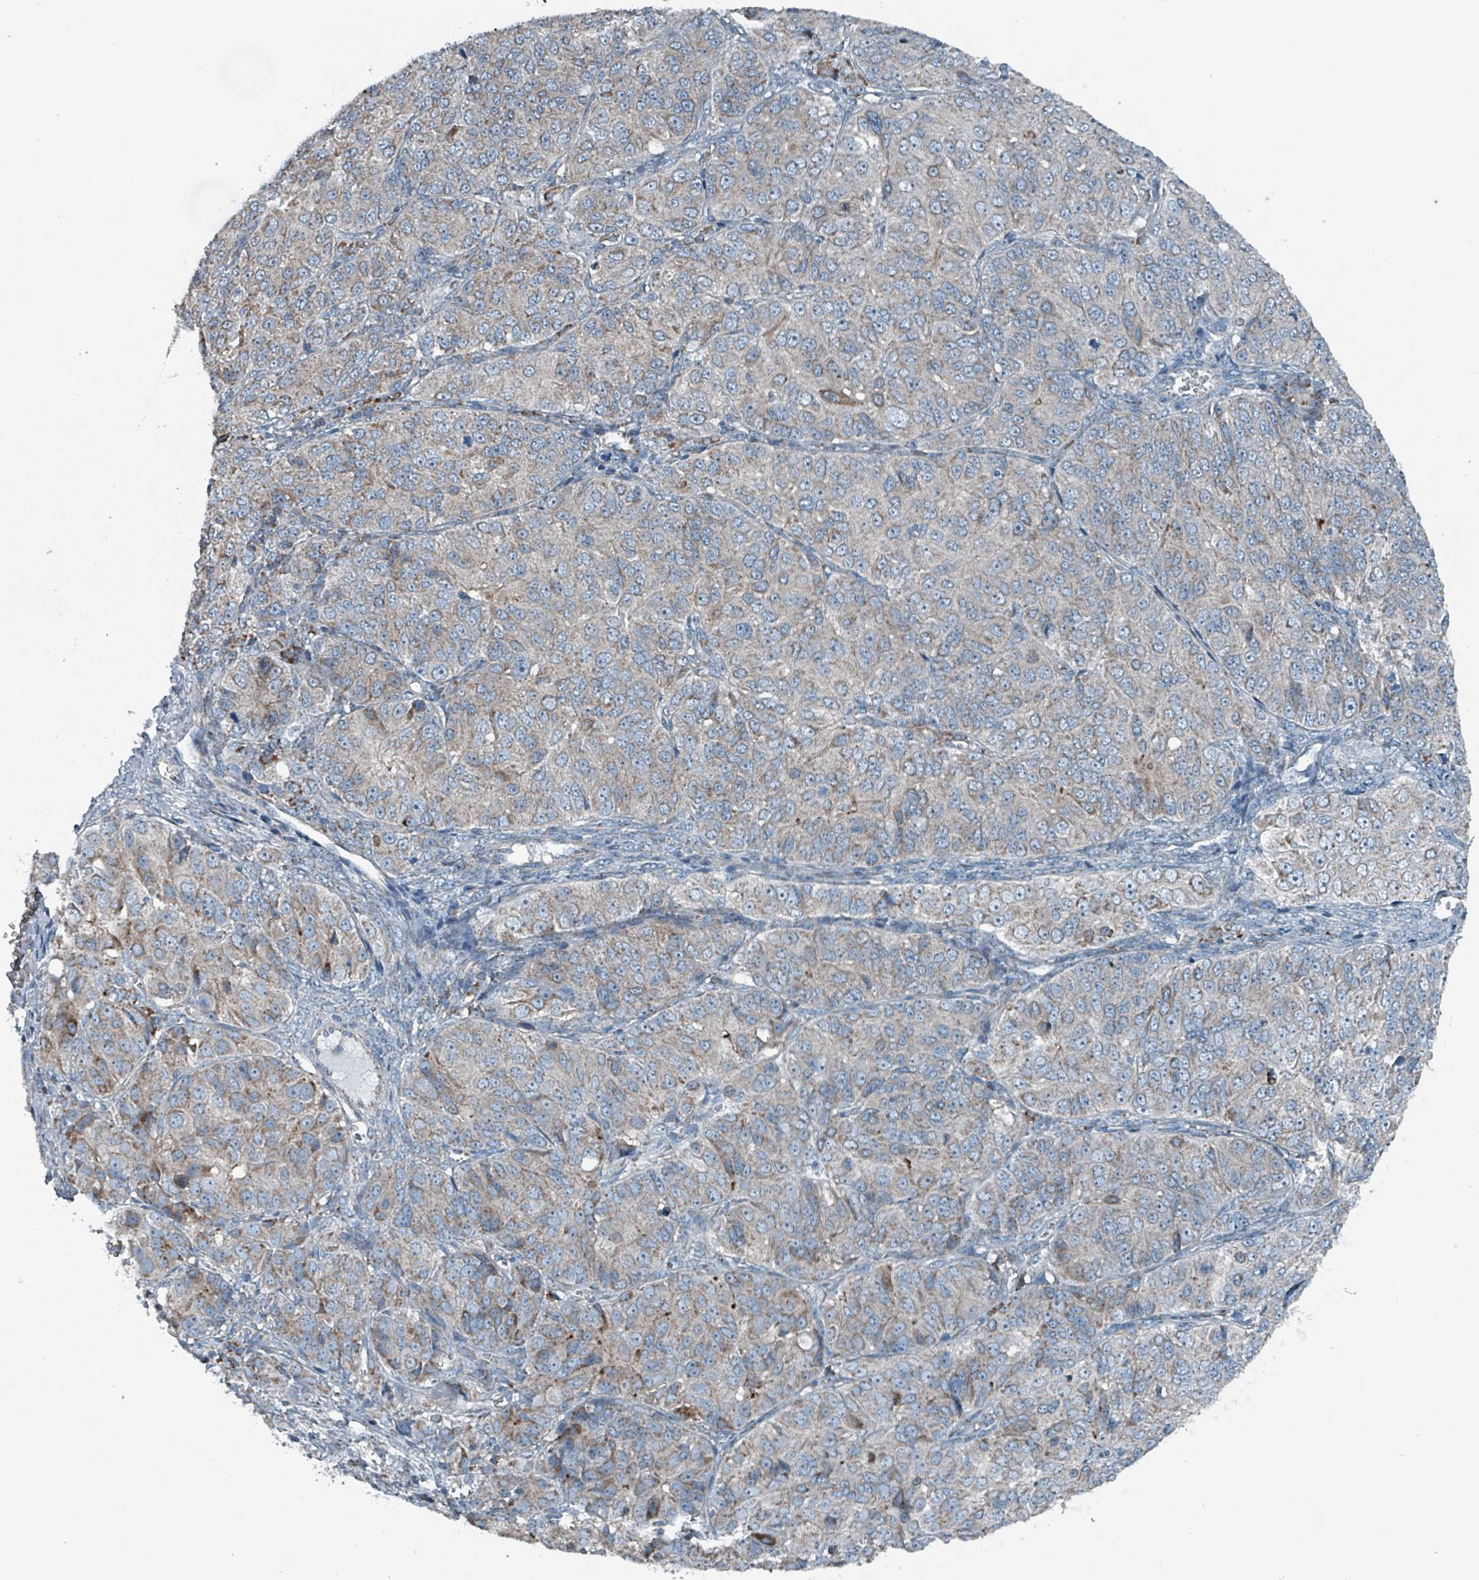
{"staining": {"intensity": "weak", "quantity": "25%-75%", "location": "cytoplasmic/membranous"}, "tissue": "ovarian cancer", "cell_type": "Tumor cells", "image_type": "cancer", "snomed": [{"axis": "morphology", "description": "Carcinoma, endometroid"}, {"axis": "topography", "description": "Ovary"}], "caption": "IHC photomicrograph of human ovarian cancer (endometroid carcinoma) stained for a protein (brown), which exhibits low levels of weak cytoplasmic/membranous positivity in approximately 25%-75% of tumor cells.", "gene": "ABHD18", "patient": {"sex": "female", "age": 51}}